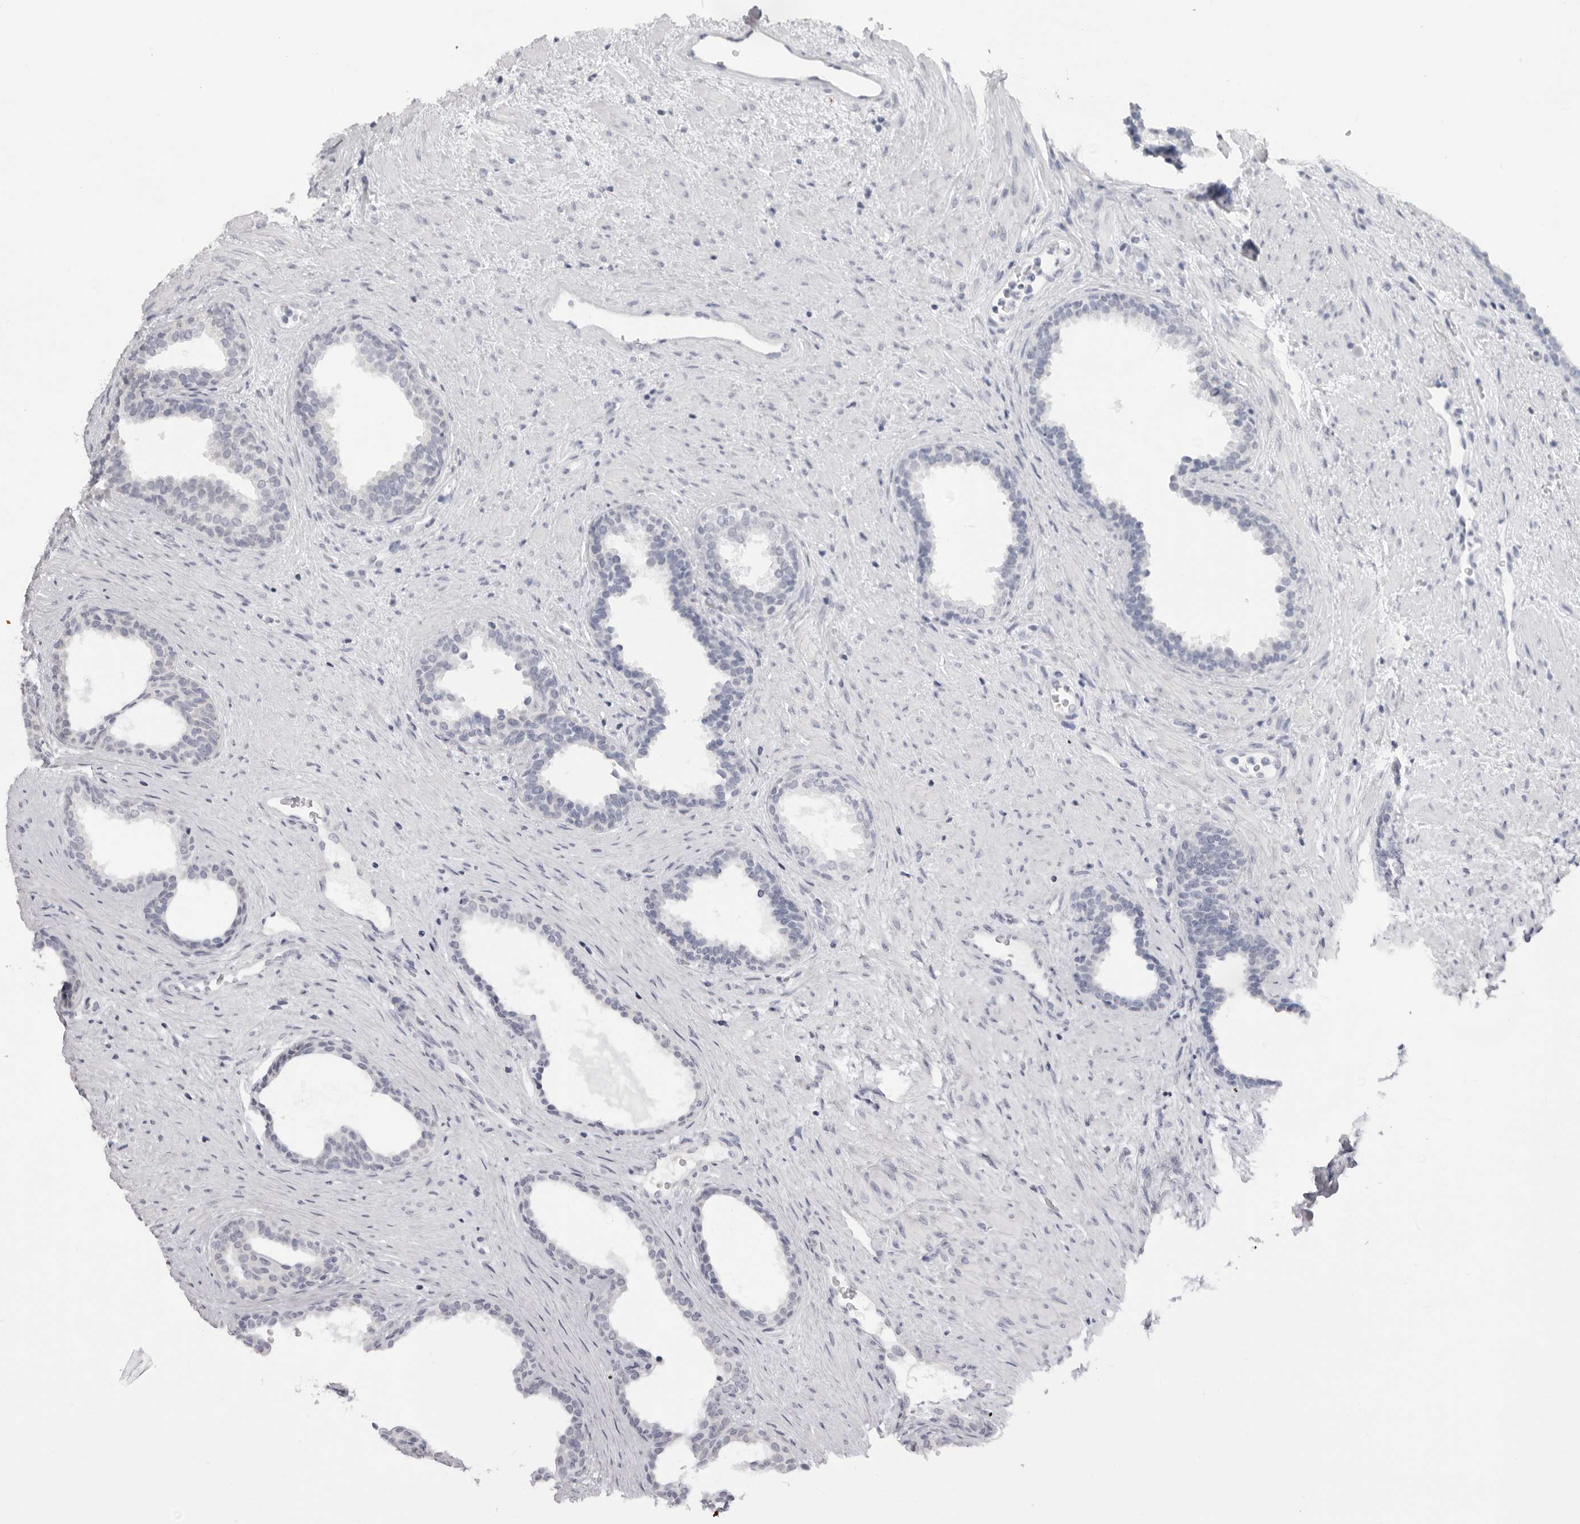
{"staining": {"intensity": "negative", "quantity": "none", "location": "none"}, "tissue": "prostate", "cell_type": "Glandular cells", "image_type": "normal", "snomed": [{"axis": "morphology", "description": "Normal tissue, NOS"}, {"axis": "topography", "description": "Prostate"}], "caption": "Unremarkable prostate was stained to show a protein in brown. There is no significant positivity in glandular cells. (DAB immunohistochemistry (IHC), high magnification).", "gene": "ACP6", "patient": {"sex": "male", "age": 76}}